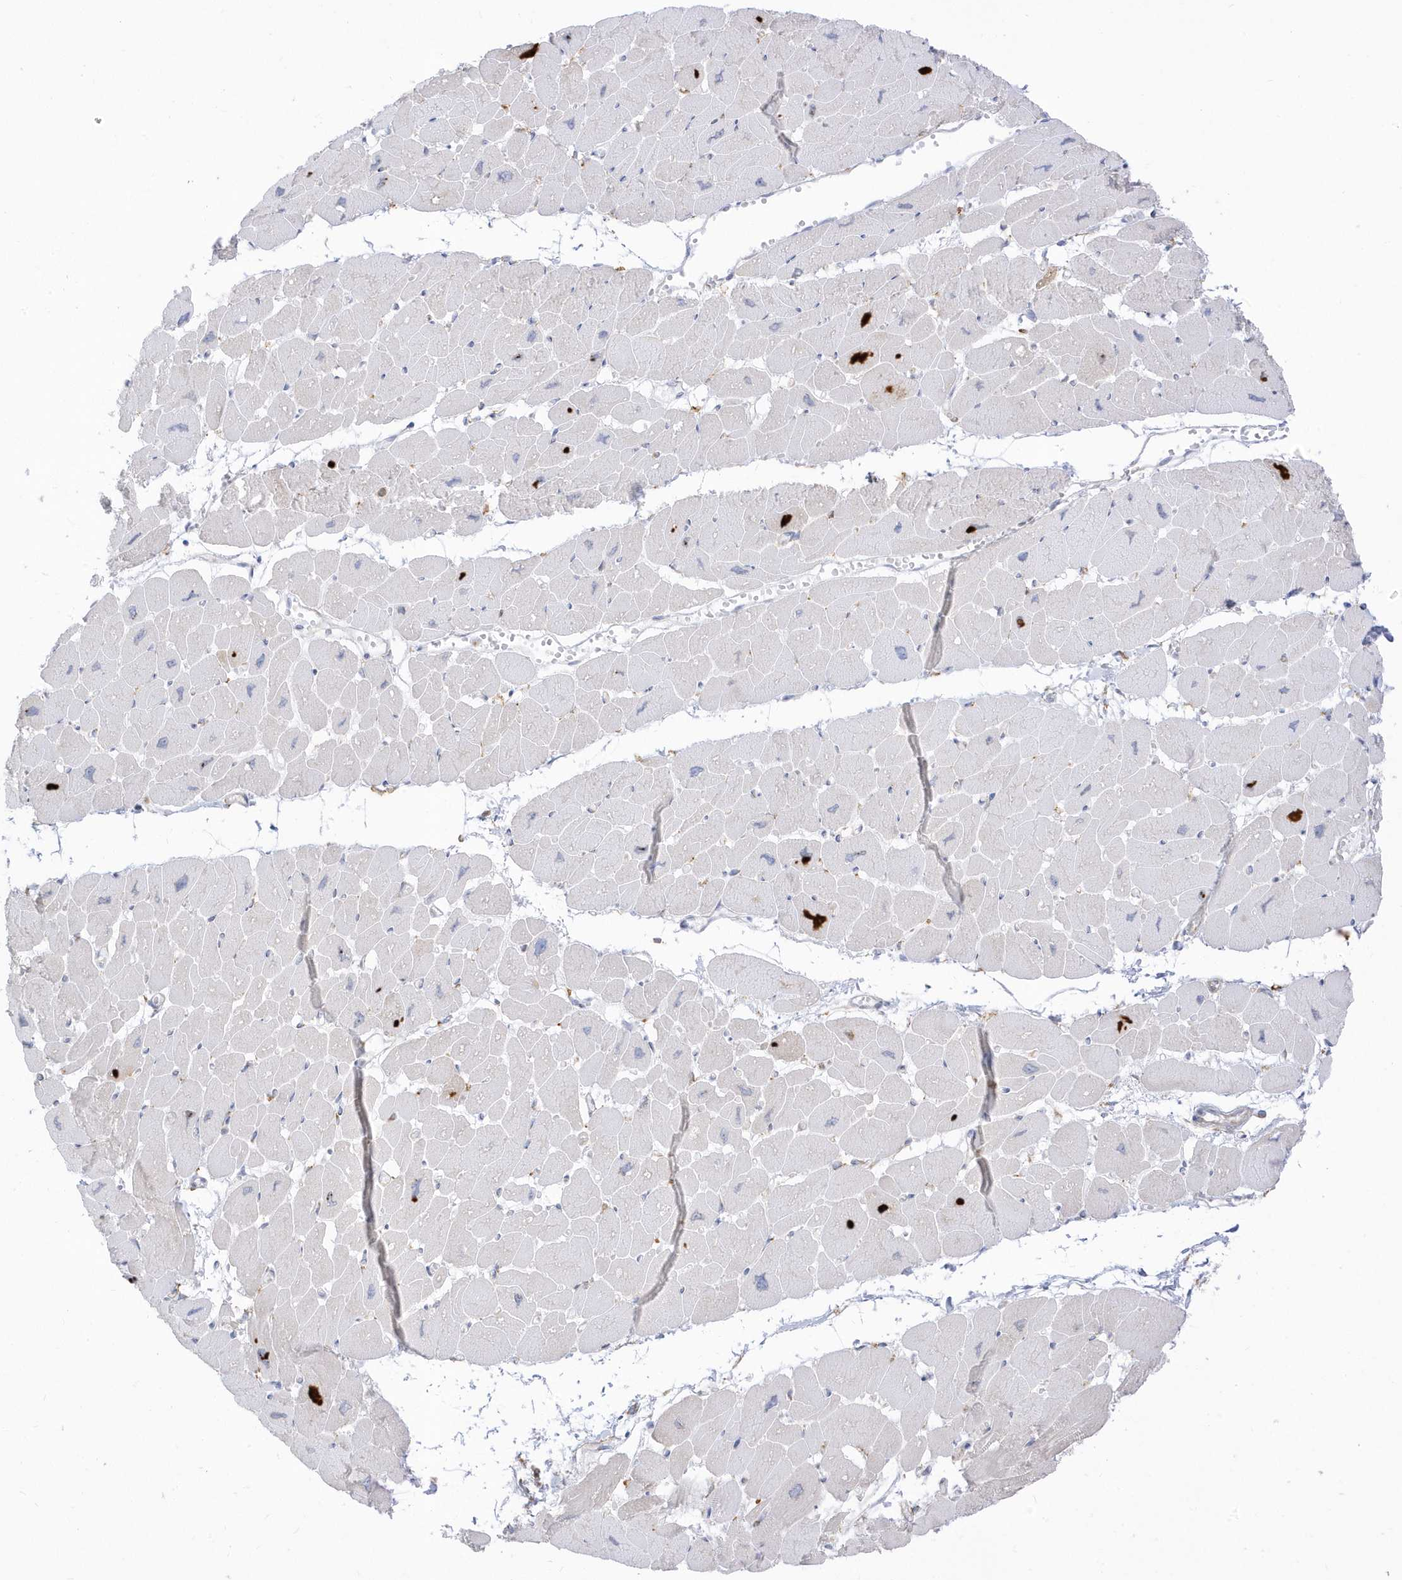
{"staining": {"intensity": "negative", "quantity": "none", "location": "none"}, "tissue": "heart muscle", "cell_type": "Cardiomyocytes", "image_type": "normal", "snomed": [{"axis": "morphology", "description": "Normal tissue, NOS"}, {"axis": "topography", "description": "Heart"}], "caption": "High power microscopy micrograph of an immunohistochemistry (IHC) image of benign heart muscle, revealing no significant staining in cardiomyocytes.", "gene": "PDIA6", "patient": {"sex": "female", "age": 54}}